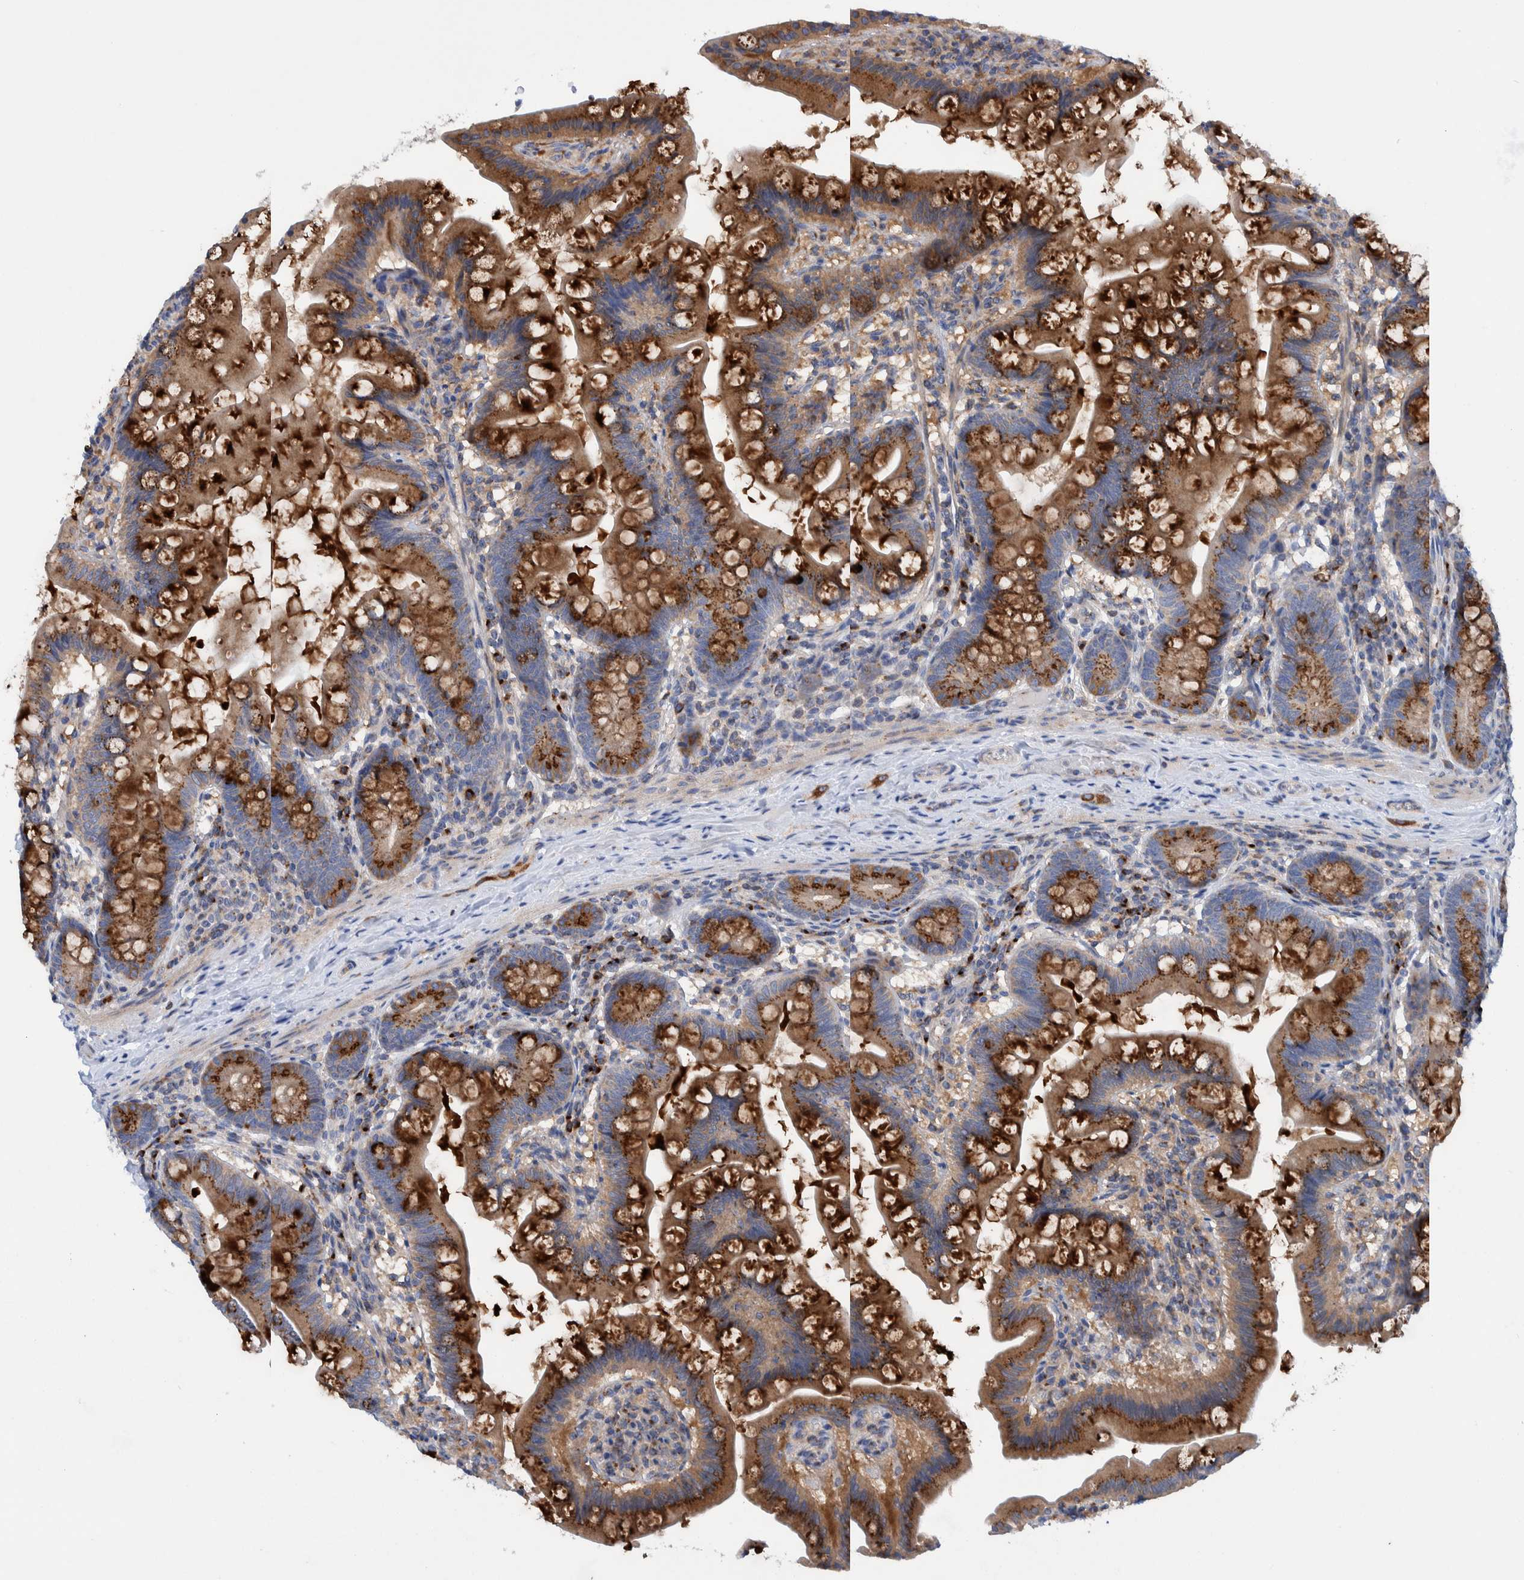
{"staining": {"intensity": "strong", "quantity": ">75%", "location": "cytoplasmic/membranous"}, "tissue": "small intestine", "cell_type": "Glandular cells", "image_type": "normal", "snomed": [{"axis": "morphology", "description": "Normal tissue, NOS"}, {"axis": "topography", "description": "Small intestine"}], "caption": "Protein staining by IHC demonstrates strong cytoplasmic/membranous staining in approximately >75% of glandular cells in benign small intestine.", "gene": "TRIM58", "patient": {"sex": "male", "age": 7}}